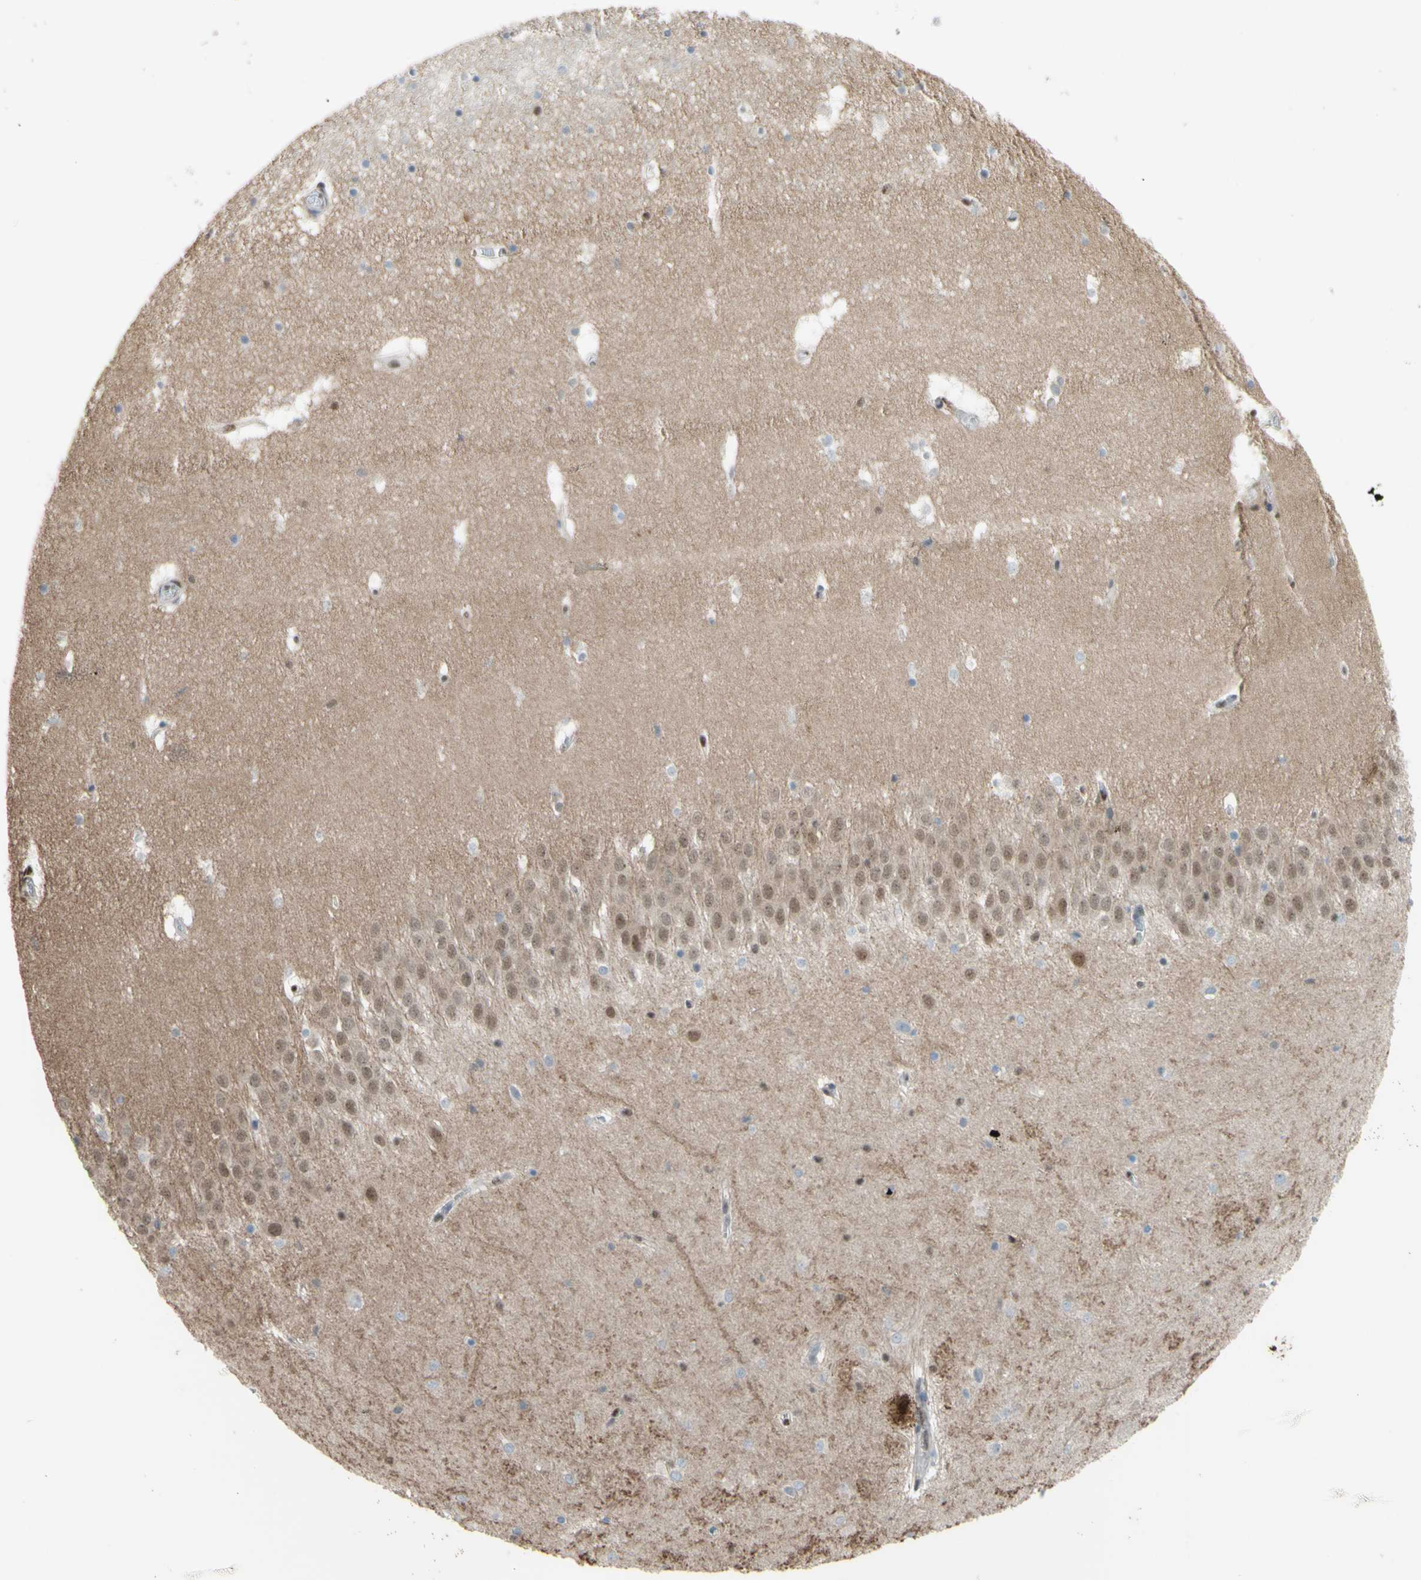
{"staining": {"intensity": "moderate", "quantity": ">75%", "location": "nuclear"}, "tissue": "hippocampus", "cell_type": "Glial cells", "image_type": "normal", "snomed": [{"axis": "morphology", "description": "Normal tissue, NOS"}, {"axis": "topography", "description": "Hippocampus"}], "caption": "Approximately >75% of glial cells in benign hippocampus demonstrate moderate nuclear protein positivity as visualized by brown immunohistochemical staining.", "gene": "FKBP5", "patient": {"sex": "male", "age": 45}}